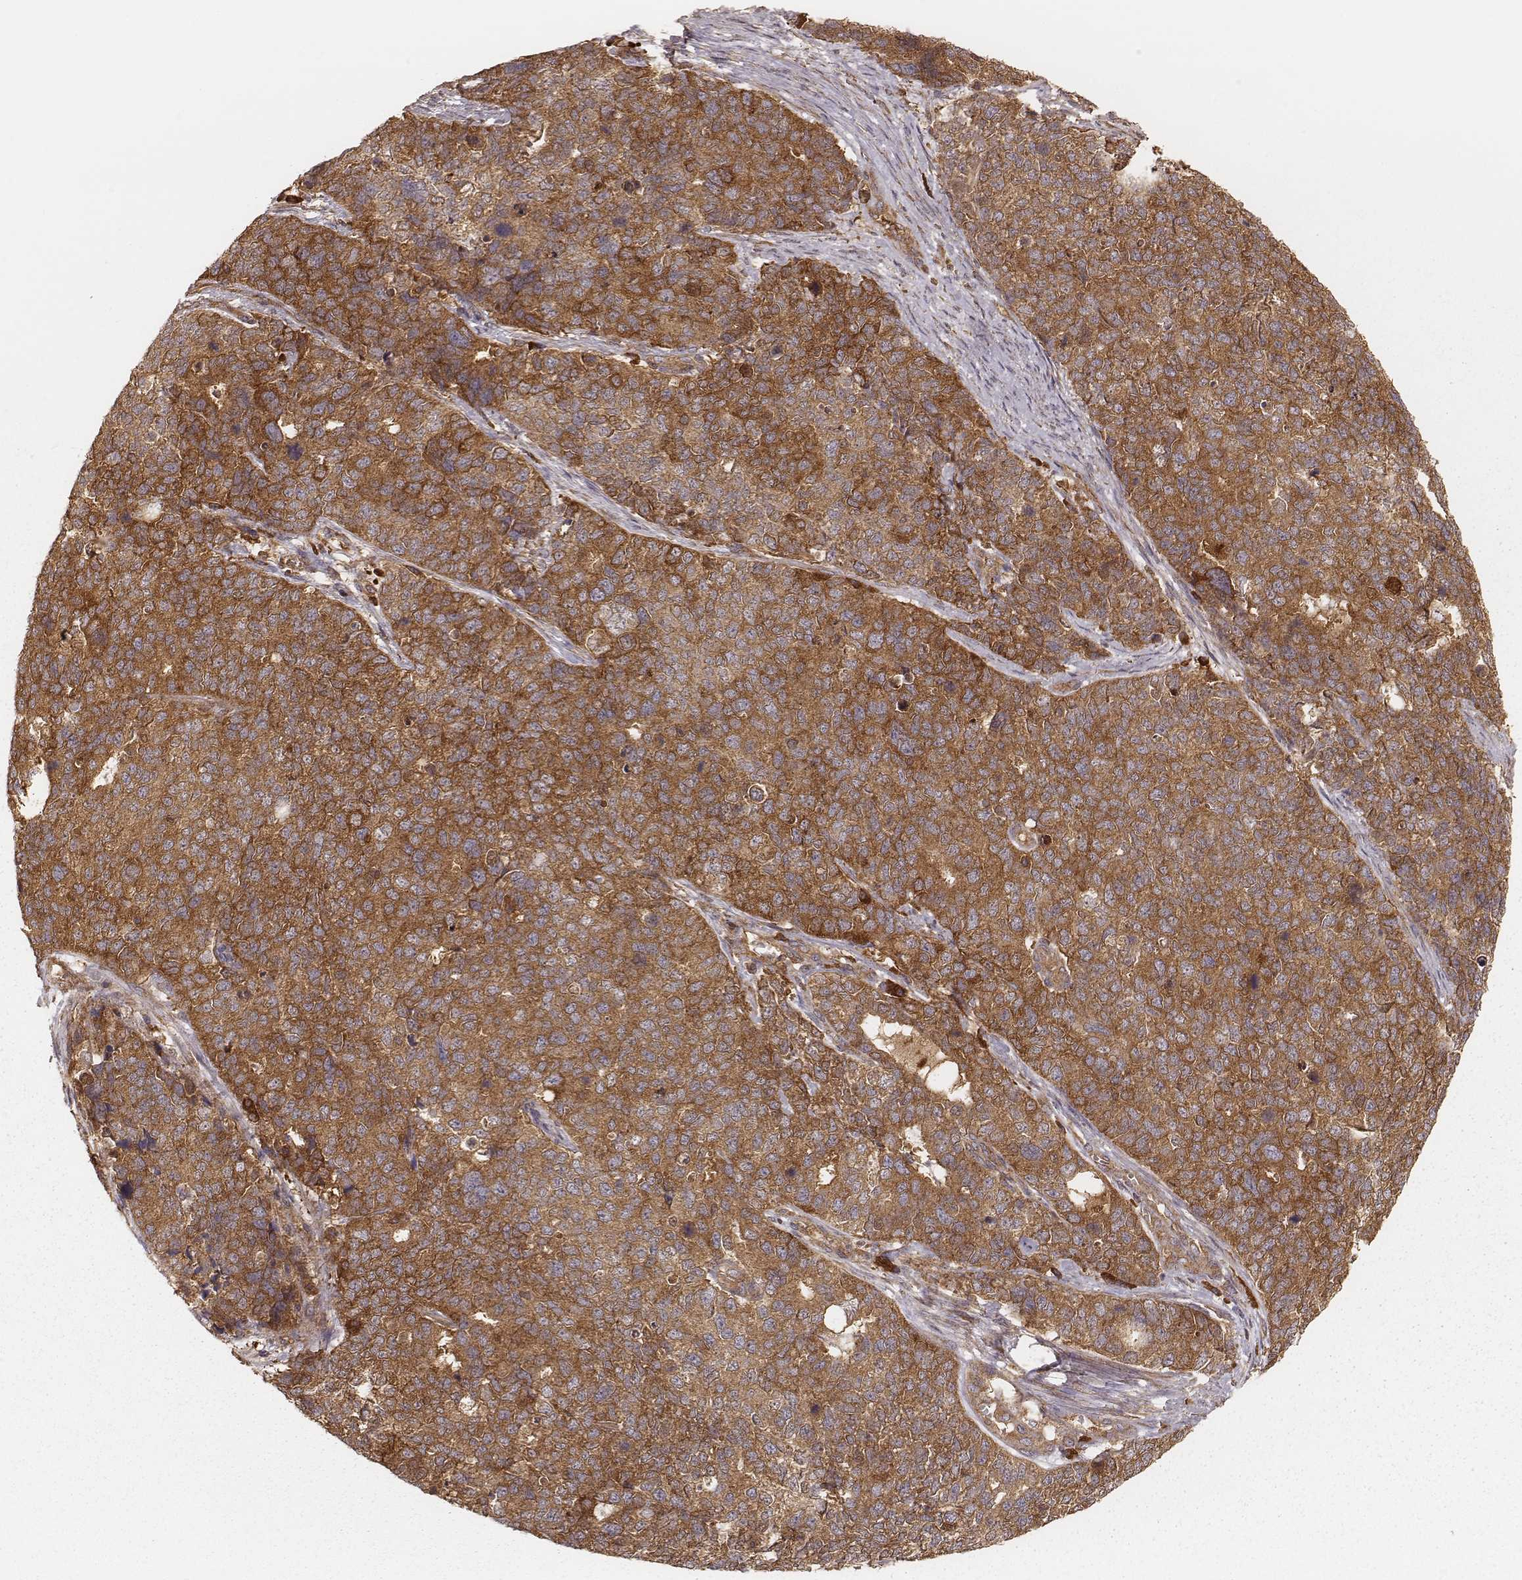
{"staining": {"intensity": "moderate", "quantity": ">75%", "location": "cytoplasmic/membranous"}, "tissue": "cervical cancer", "cell_type": "Tumor cells", "image_type": "cancer", "snomed": [{"axis": "morphology", "description": "Squamous cell carcinoma, NOS"}, {"axis": "topography", "description": "Cervix"}], "caption": "The micrograph shows immunohistochemical staining of cervical squamous cell carcinoma. There is moderate cytoplasmic/membranous staining is present in about >75% of tumor cells.", "gene": "CARS1", "patient": {"sex": "female", "age": 63}}